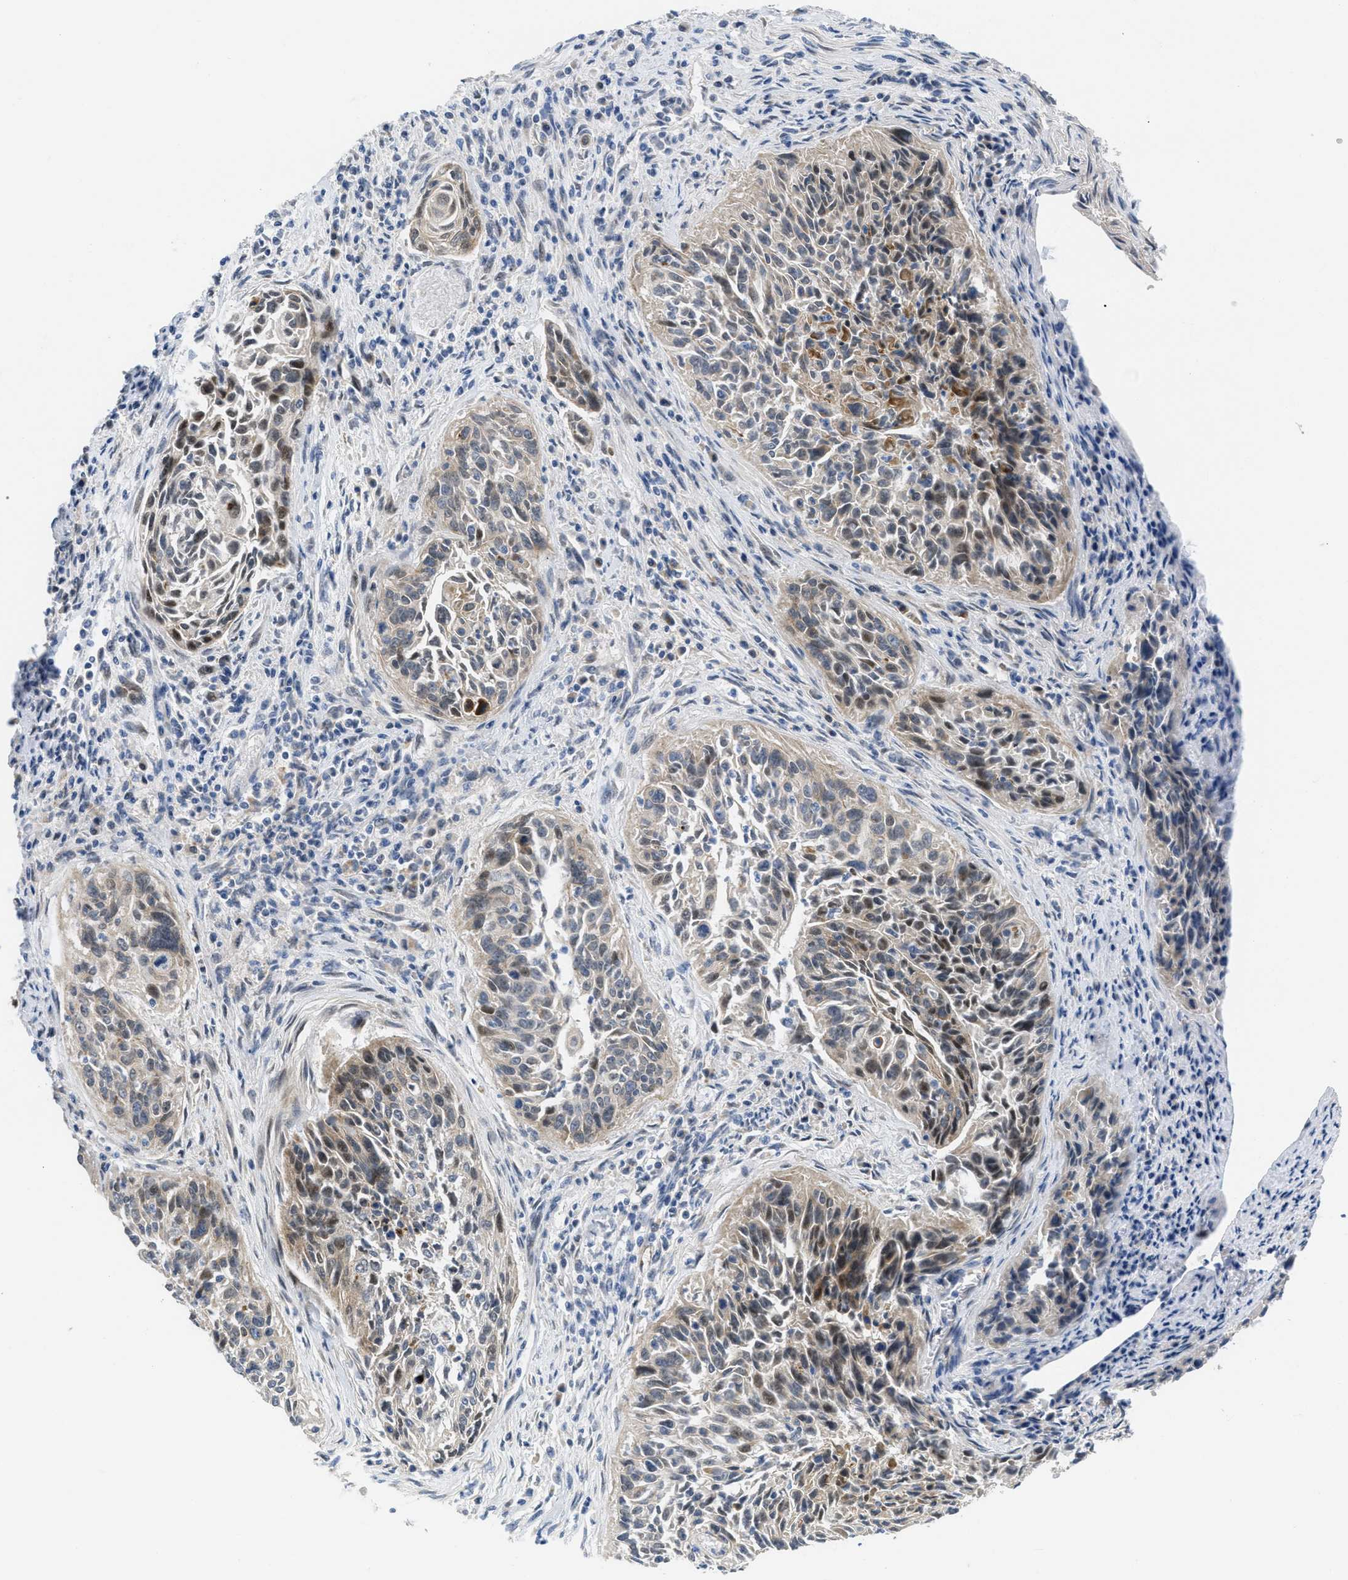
{"staining": {"intensity": "moderate", "quantity": "<25%", "location": "cytoplasmic/membranous"}, "tissue": "cervical cancer", "cell_type": "Tumor cells", "image_type": "cancer", "snomed": [{"axis": "morphology", "description": "Squamous cell carcinoma, NOS"}, {"axis": "topography", "description": "Cervix"}], "caption": "Immunohistochemistry histopathology image of squamous cell carcinoma (cervical) stained for a protein (brown), which shows low levels of moderate cytoplasmic/membranous staining in approximately <25% of tumor cells.", "gene": "CDPF1", "patient": {"sex": "female", "age": 55}}